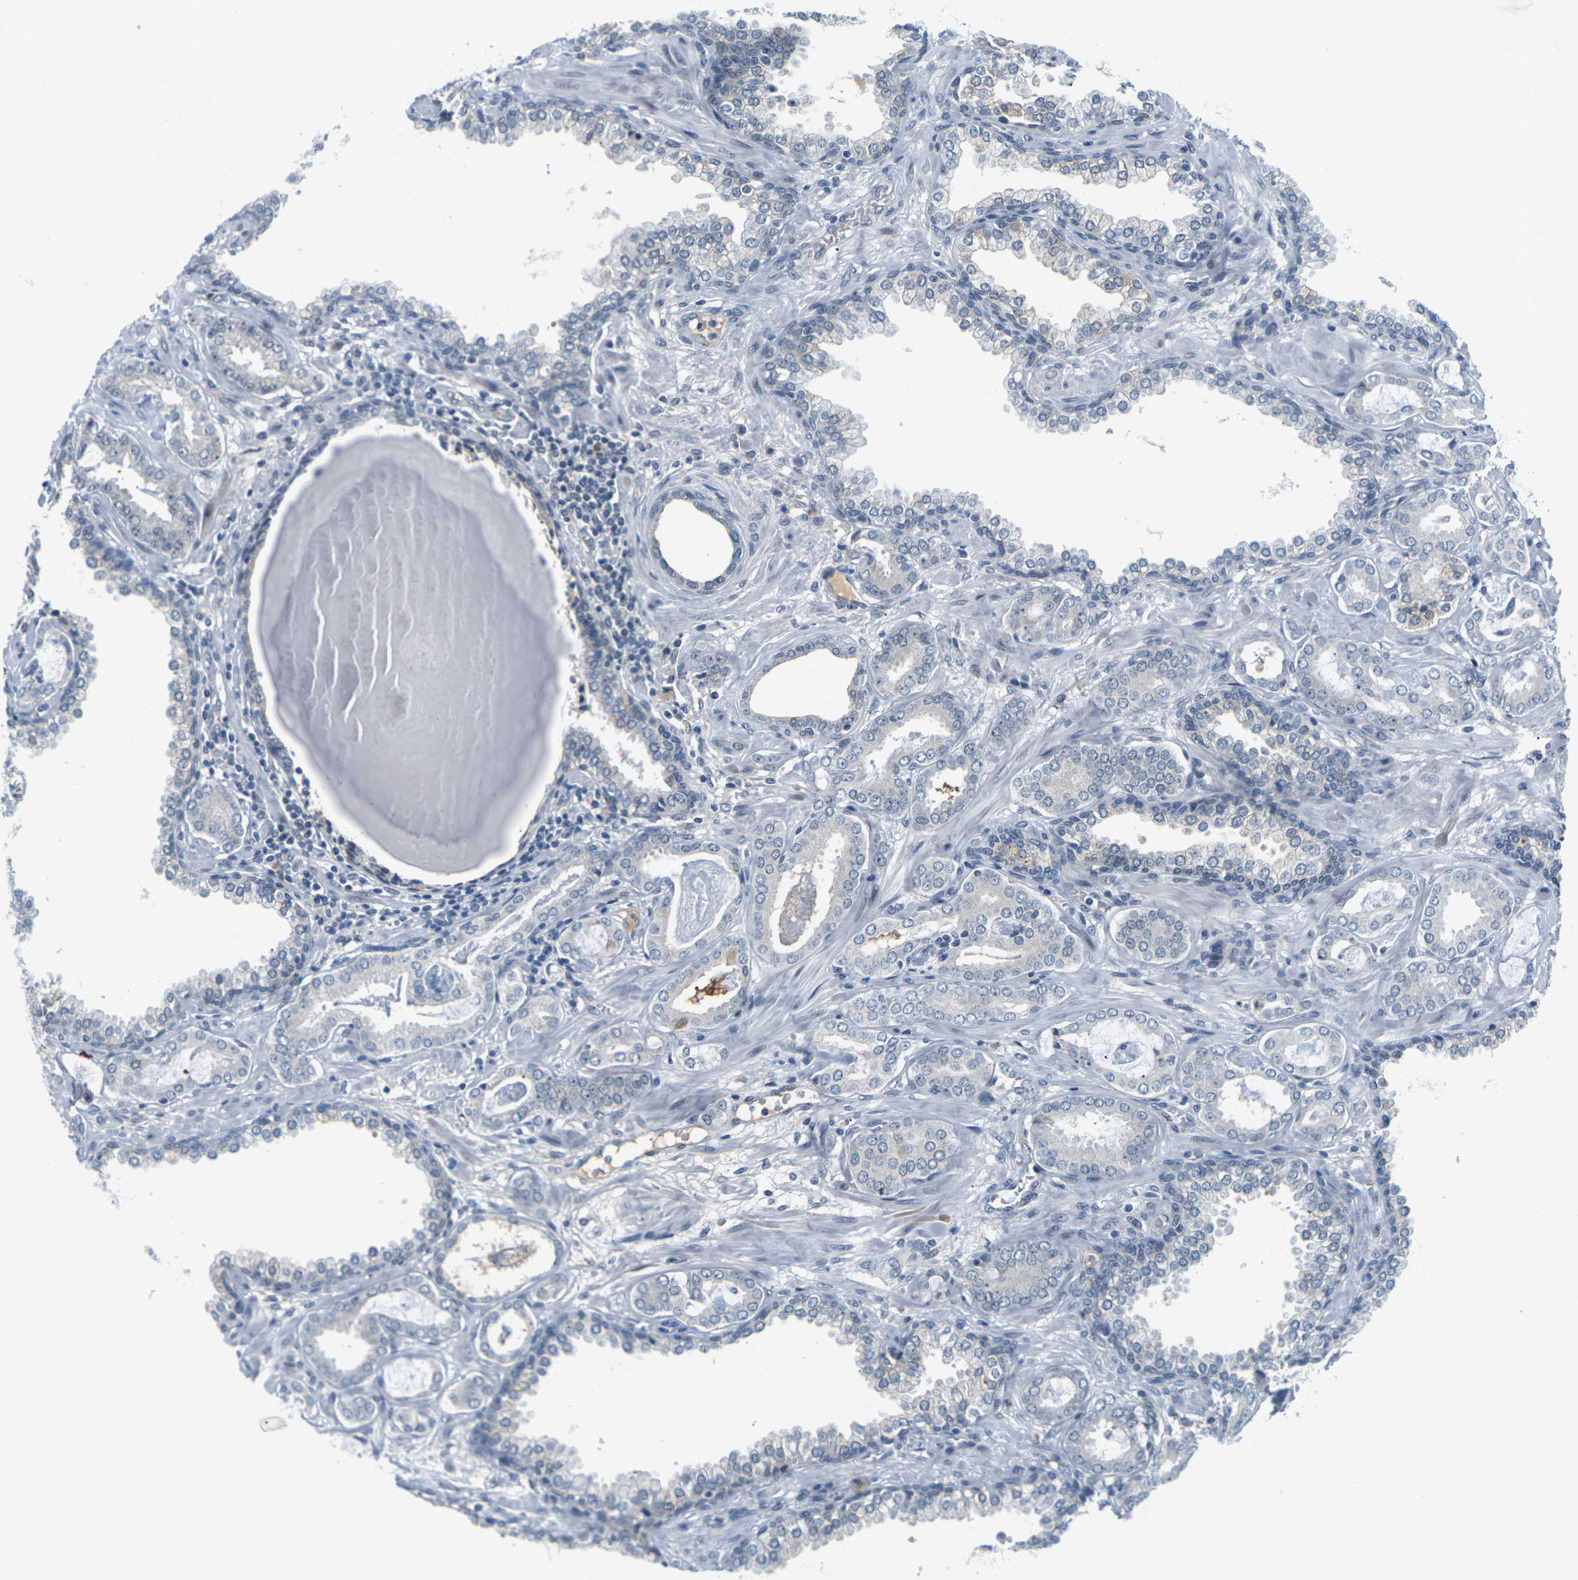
{"staining": {"intensity": "negative", "quantity": "none", "location": "none"}, "tissue": "prostate cancer", "cell_type": "Tumor cells", "image_type": "cancer", "snomed": [{"axis": "morphology", "description": "Adenocarcinoma, Low grade"}, {"axis": "topography", "description": "Prostate"}], "caption": "Protein analysis of prostate cancer (low-grade adenocarcinoma) reveals no significant positivity in tumor cells. The staining is performed using DAB brown chromogen with nuclei counter-stained in using hematoxylin.", "gene": "PKP2", "patient": {"sex": "male", "age": 53}}